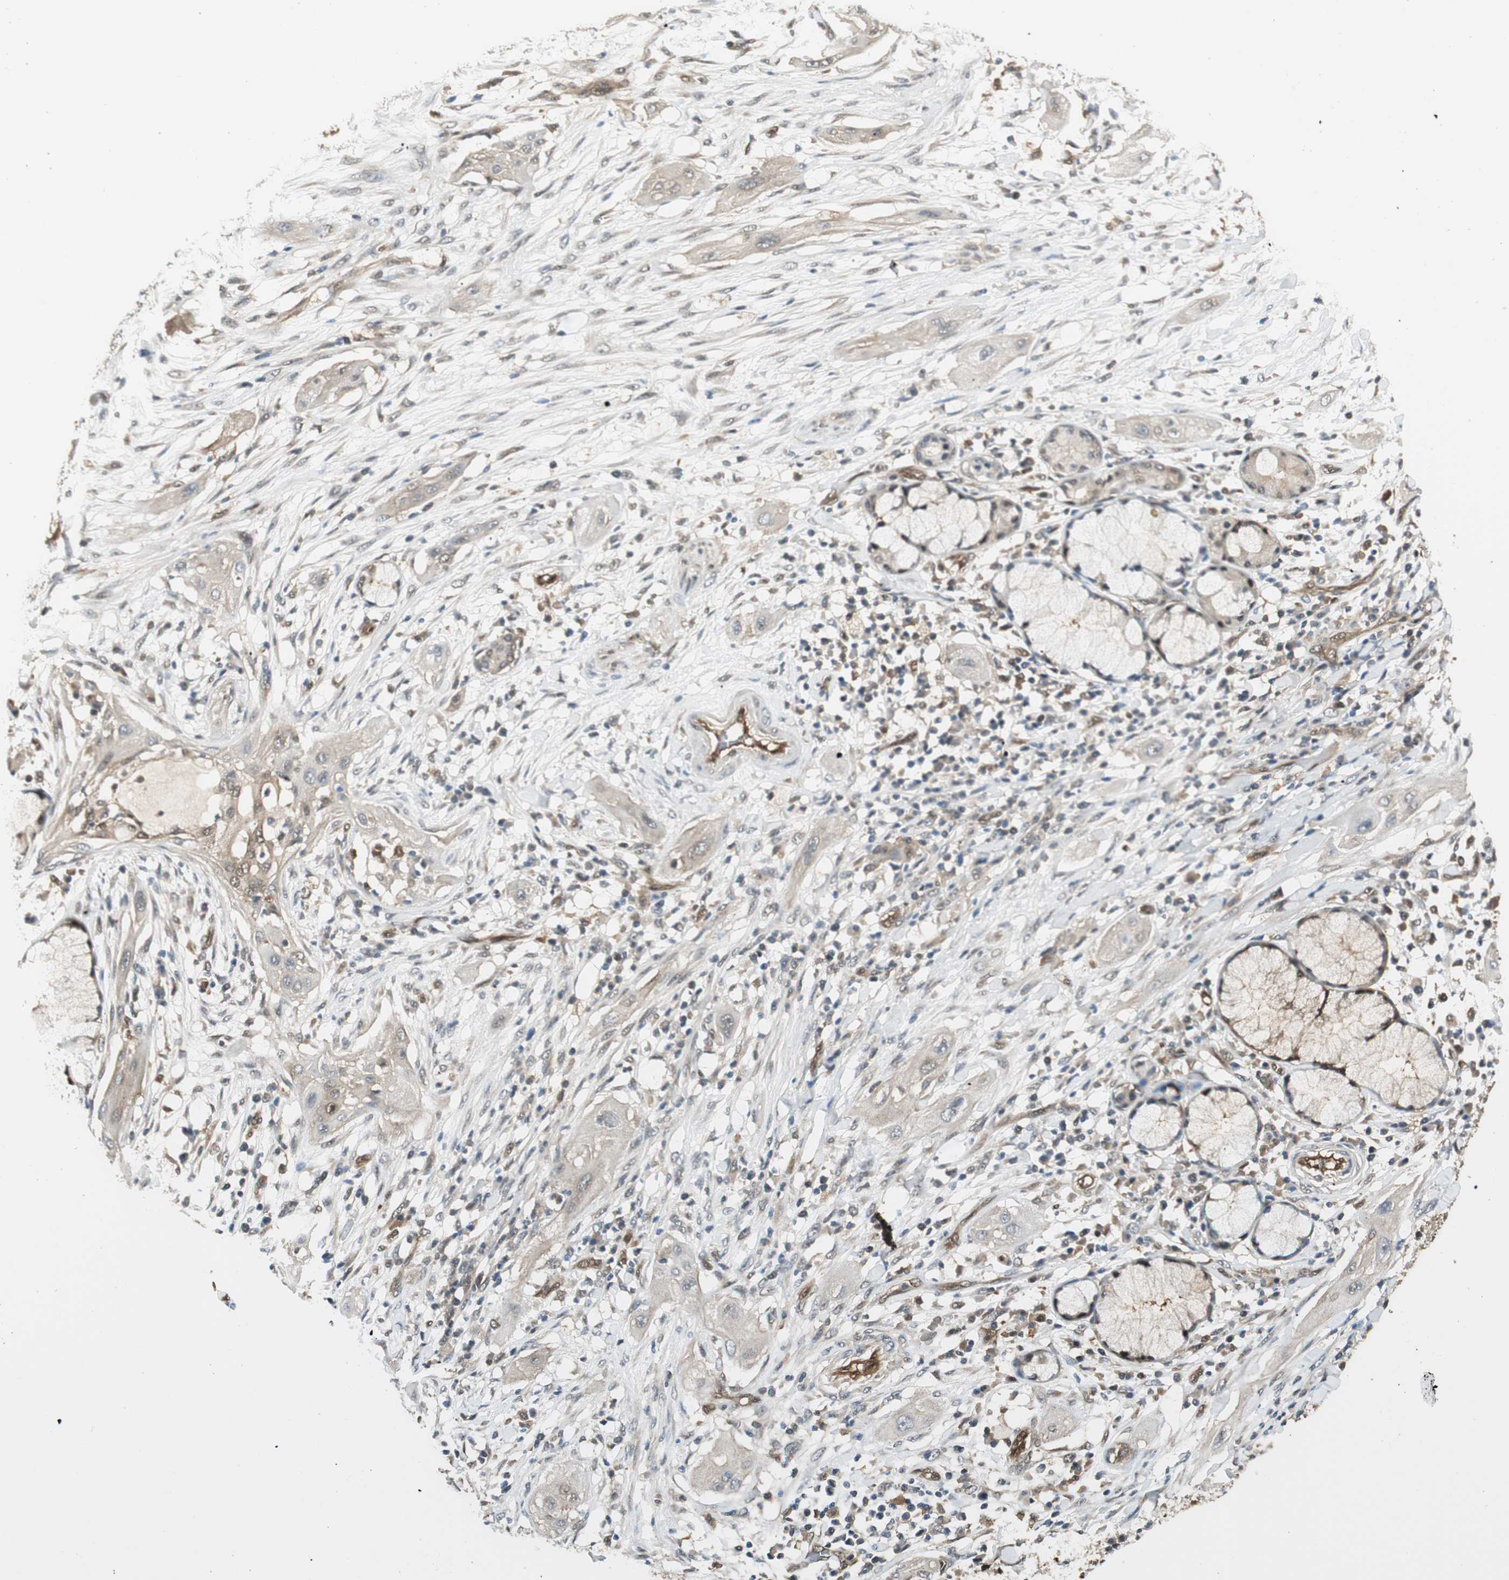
{"staining": {"intensity": "weak", "quantity": "<25%", "location": "cytoplasmic/membranous"}, "tissue": "lung cancer", "cell_type": "Tumor cells", "image_type": "cancer", "snomed": [{"axis": "morphology", "description": "Squamous cell carcinoma, NOS"}, {"axis": "topography", "description": "Lung"}], "caption": "Tumor cells are negative for protein expression in human lung cancer (squamous cell carcinoma).", "gene": "SERPINB6", "patient": {"sex": "female", "age": 47}}